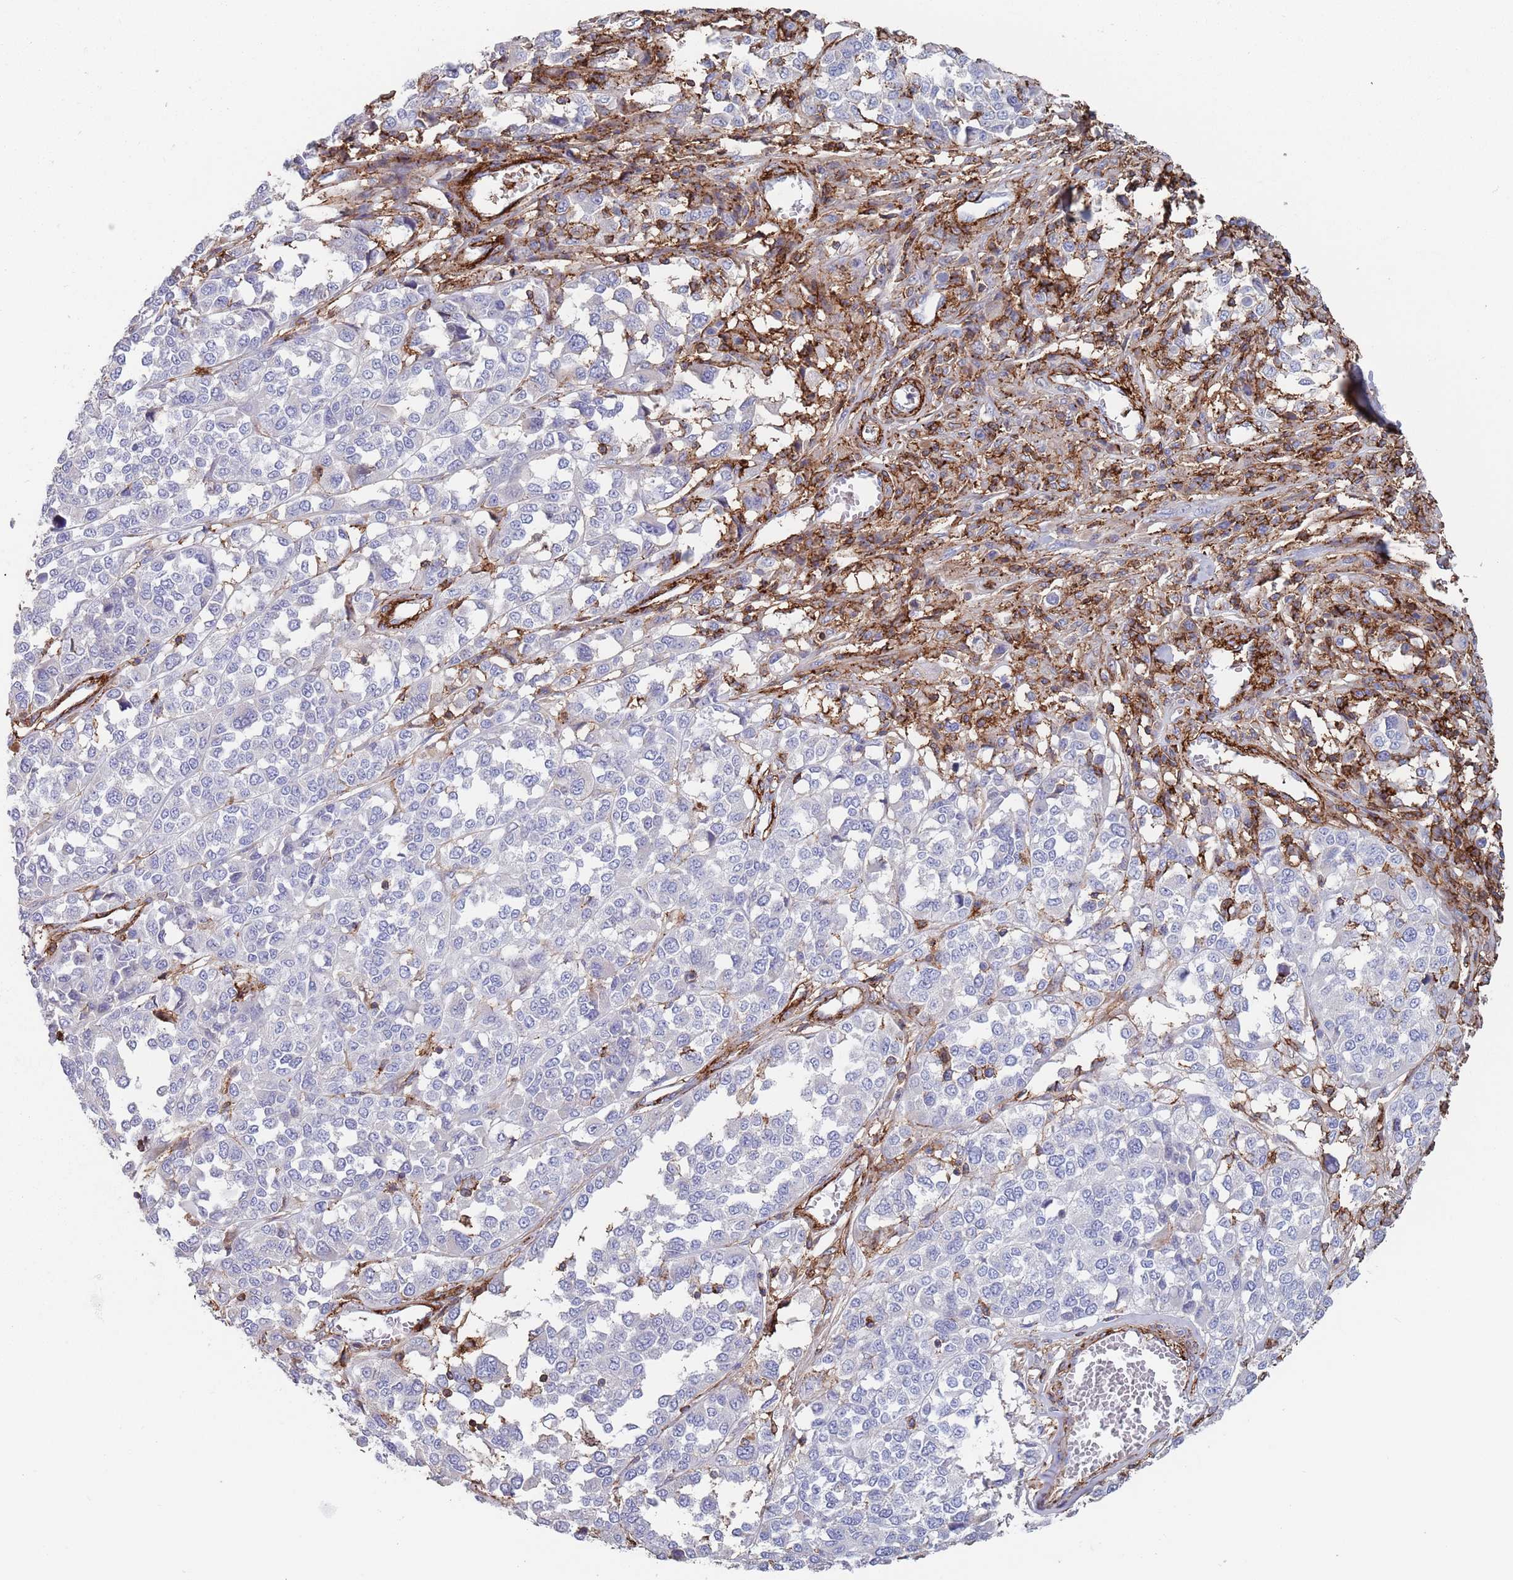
{"staining": {"intensity": "negative", "quantity": "none", "location": "none"}, "tissue": "melanoma", "cell_type": "Tumor cells", "image_type": "cancer", "snomed": [{"axis": "morphology", "description": "Malignant melanoma, Metastatic site"}, {"axis": "topography", "description": "Lymph node"}], "caption": "Tumor cells show no significant positivity in melanoma. (Stains: DAB (3,3'-diaminobenzidine) immunohistochemistry (IHC) with hematoxylin counter stain, Microscopy: brightfield microscopy at high magnification).", "gene": "RNF144A", "patient": {"sex": "male", "age": 44}}